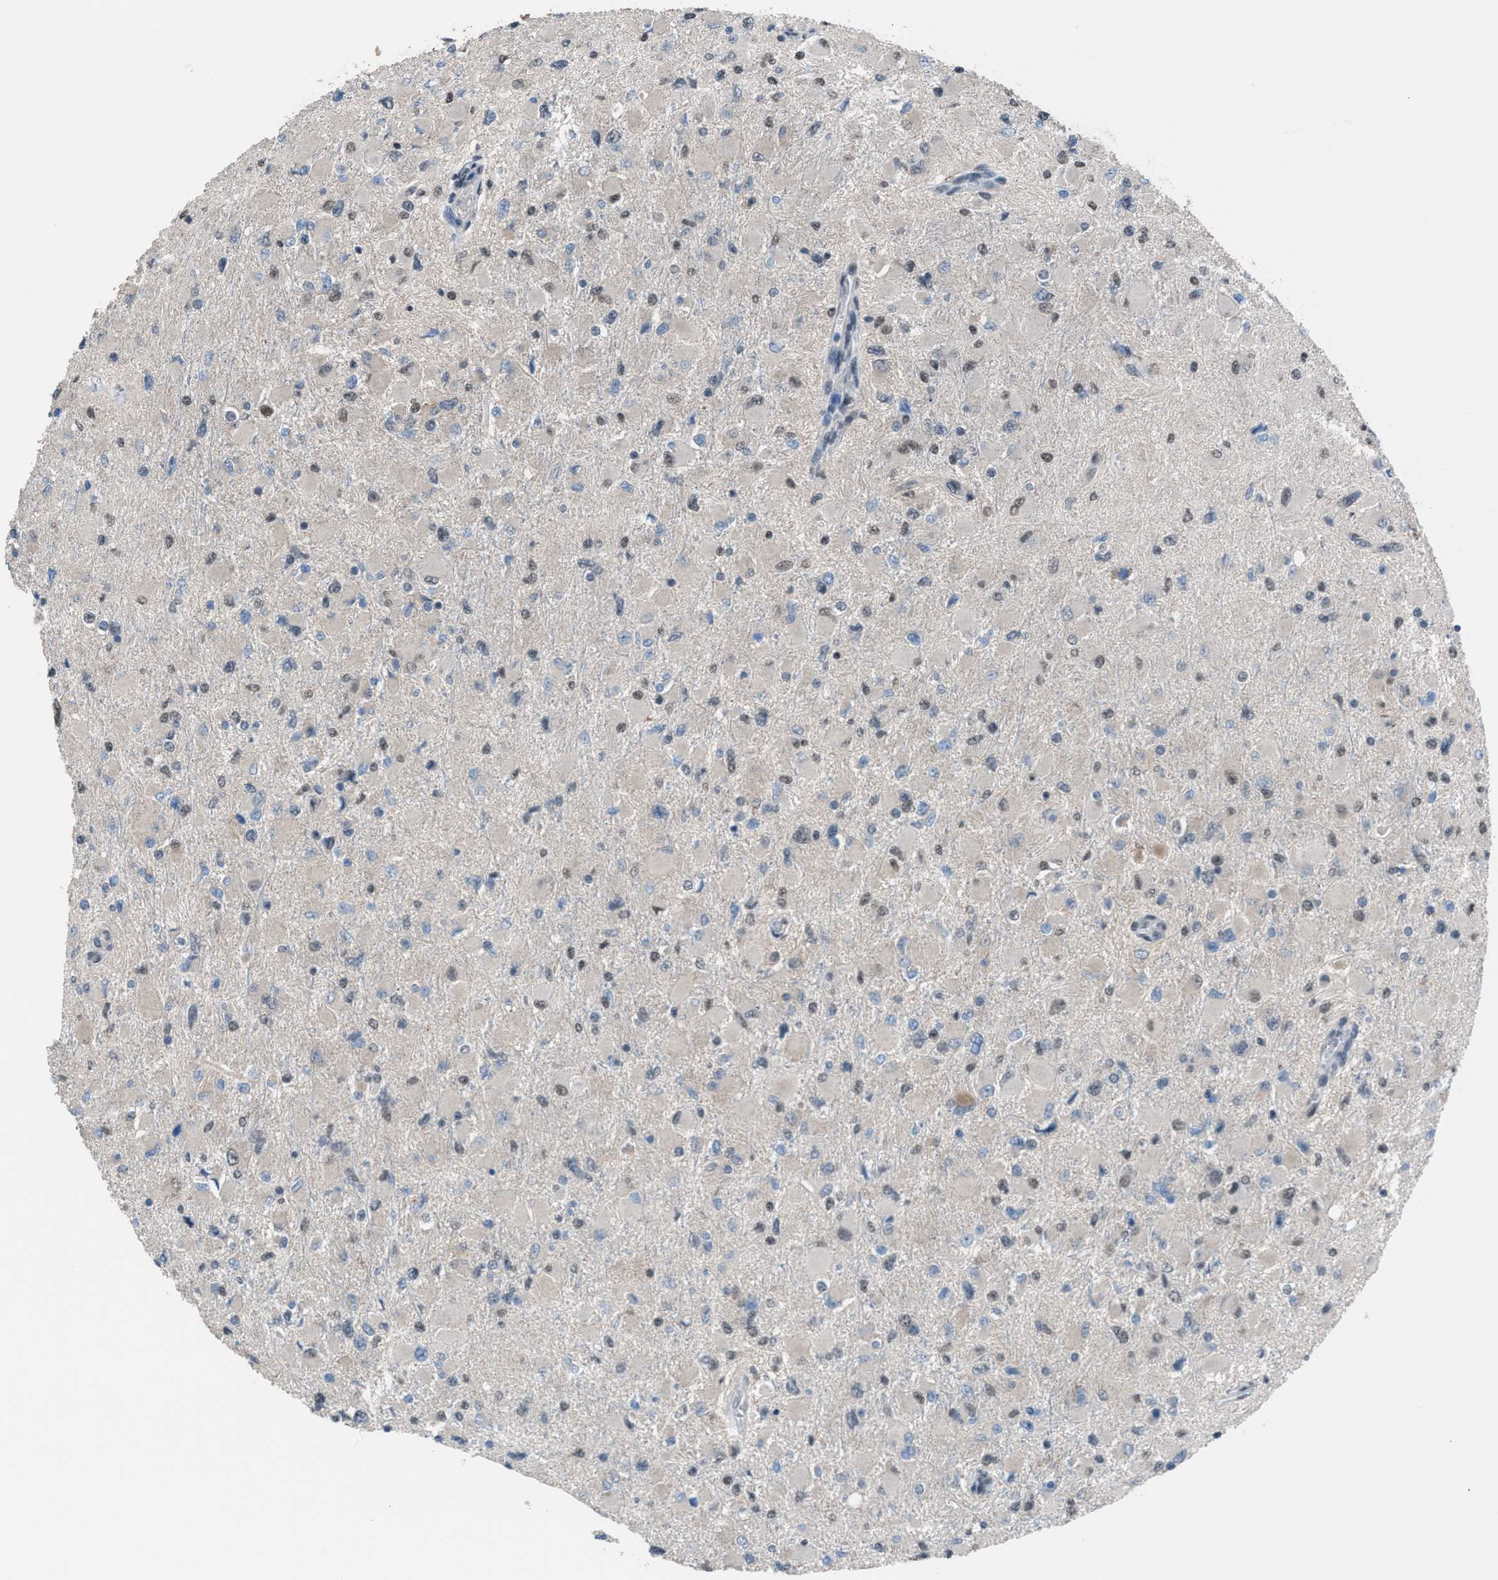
{"staining": {"intensity": "weak", "quantity": "25%-75%", "location": "nuclear"}, "tissue": "glioma", "cell_type": "Tumor cells", "image_type": "cancer", "snomed": [{"axis": "morphology", "description": "Glioma, malignant, High grade"}, {"axis": "topography", "description": "Cerebral cortex"}], "caption": "Approximately 25%-75% of tumor cells in human glioma exhibit weak nuclear protein staining as visualized by brown immunohistochemical staining.", "gene": "ZNF276", "patient": {"sex": "female", "age": 36}}